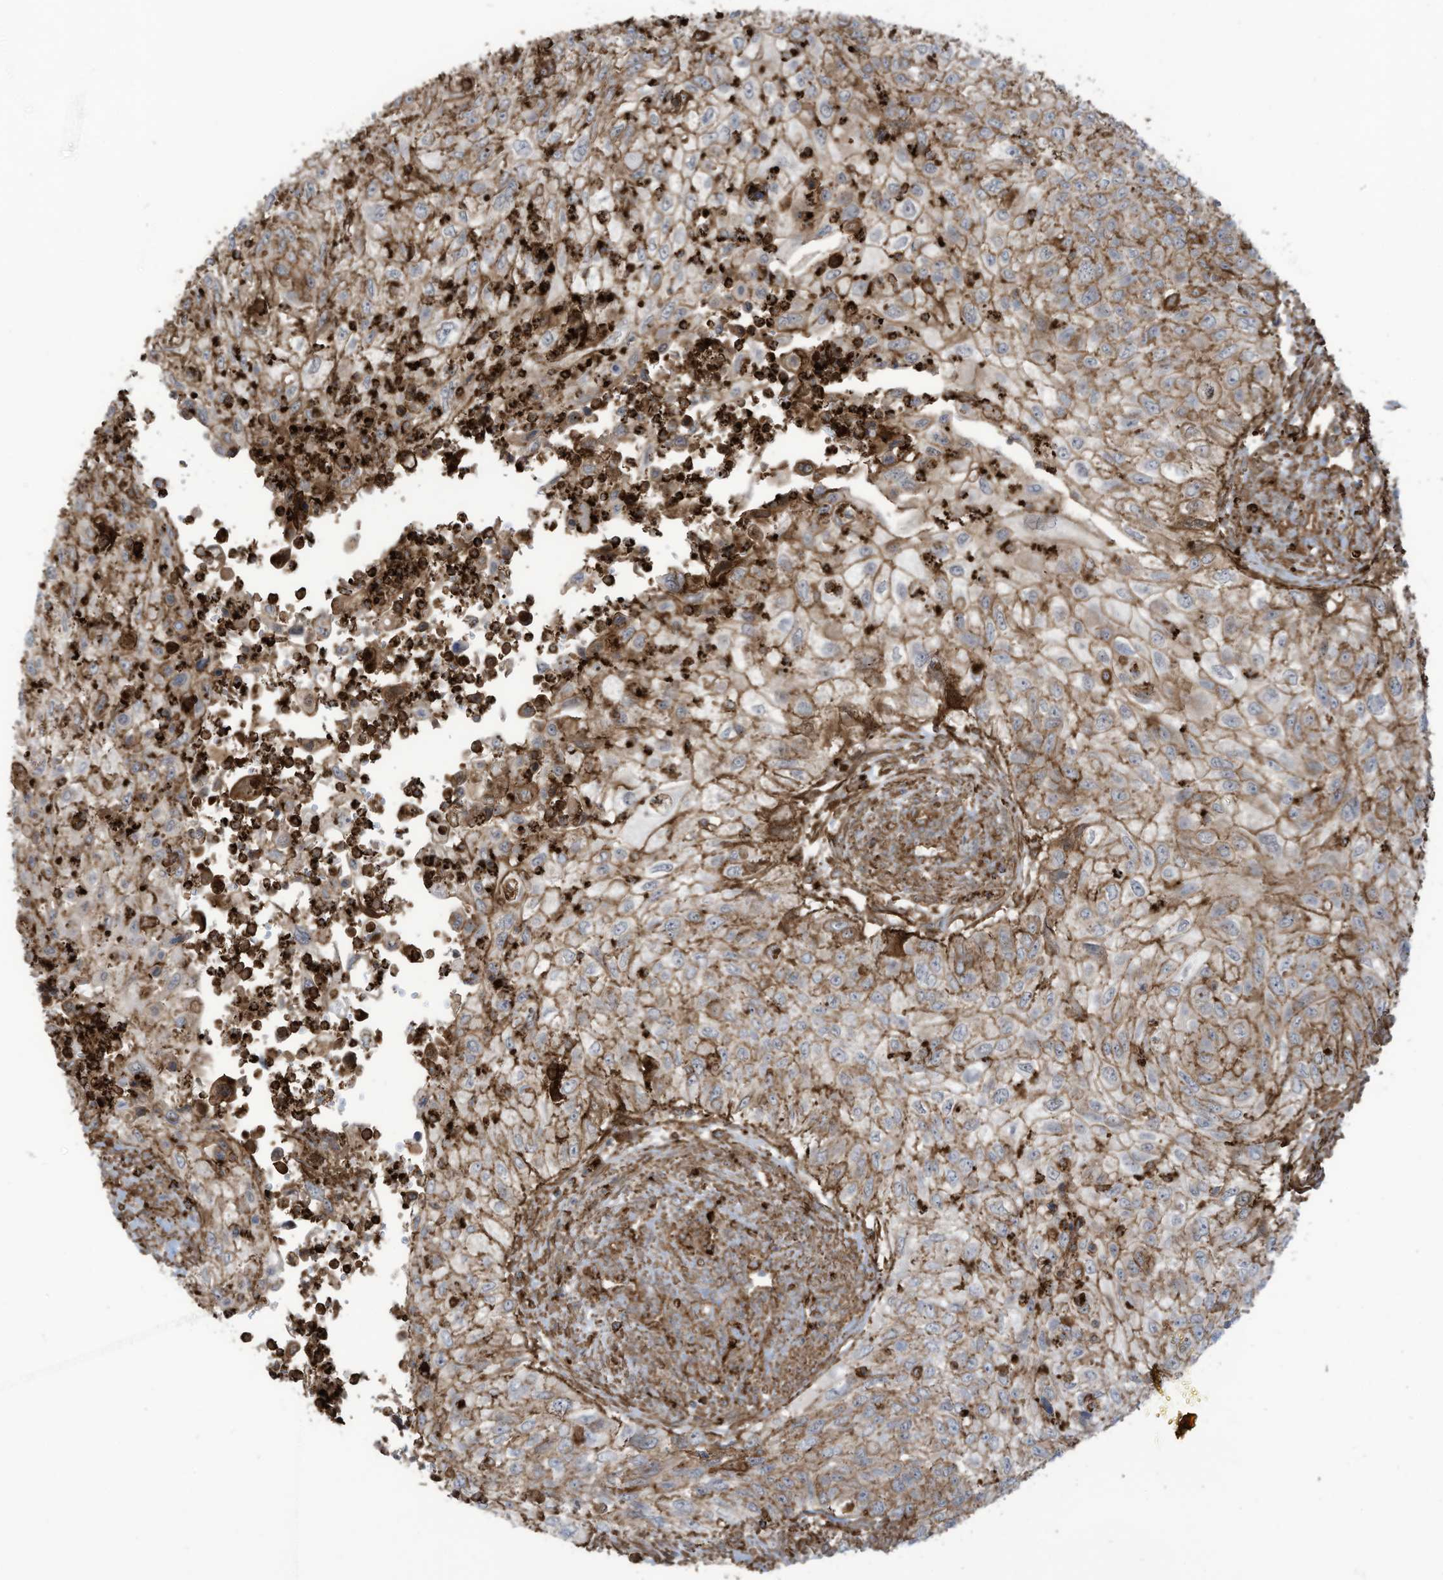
{"staining": {"intensity": "moderate", "quantity": ">75%", "location": "cytoplasmic/membranous"}, "tissue": "urothelial cancer", "cell_type": "Tumor cells", "image_type": "cancer", "snomed": [{"axis": "morphology", "description": "Urothelial carcinoma, High grade"}, {"axis": "topography", "description": "Urinary bladder"}], "caption": "High-grade urothelial carcinoma tissue exhibits moderate cytoplasmic/membranous expression in approximately >75% of tumor cells, visualized by immunohistochemistry.", "gene": "SLC9A2", "patient": {"sex": "female", "age": 60}}